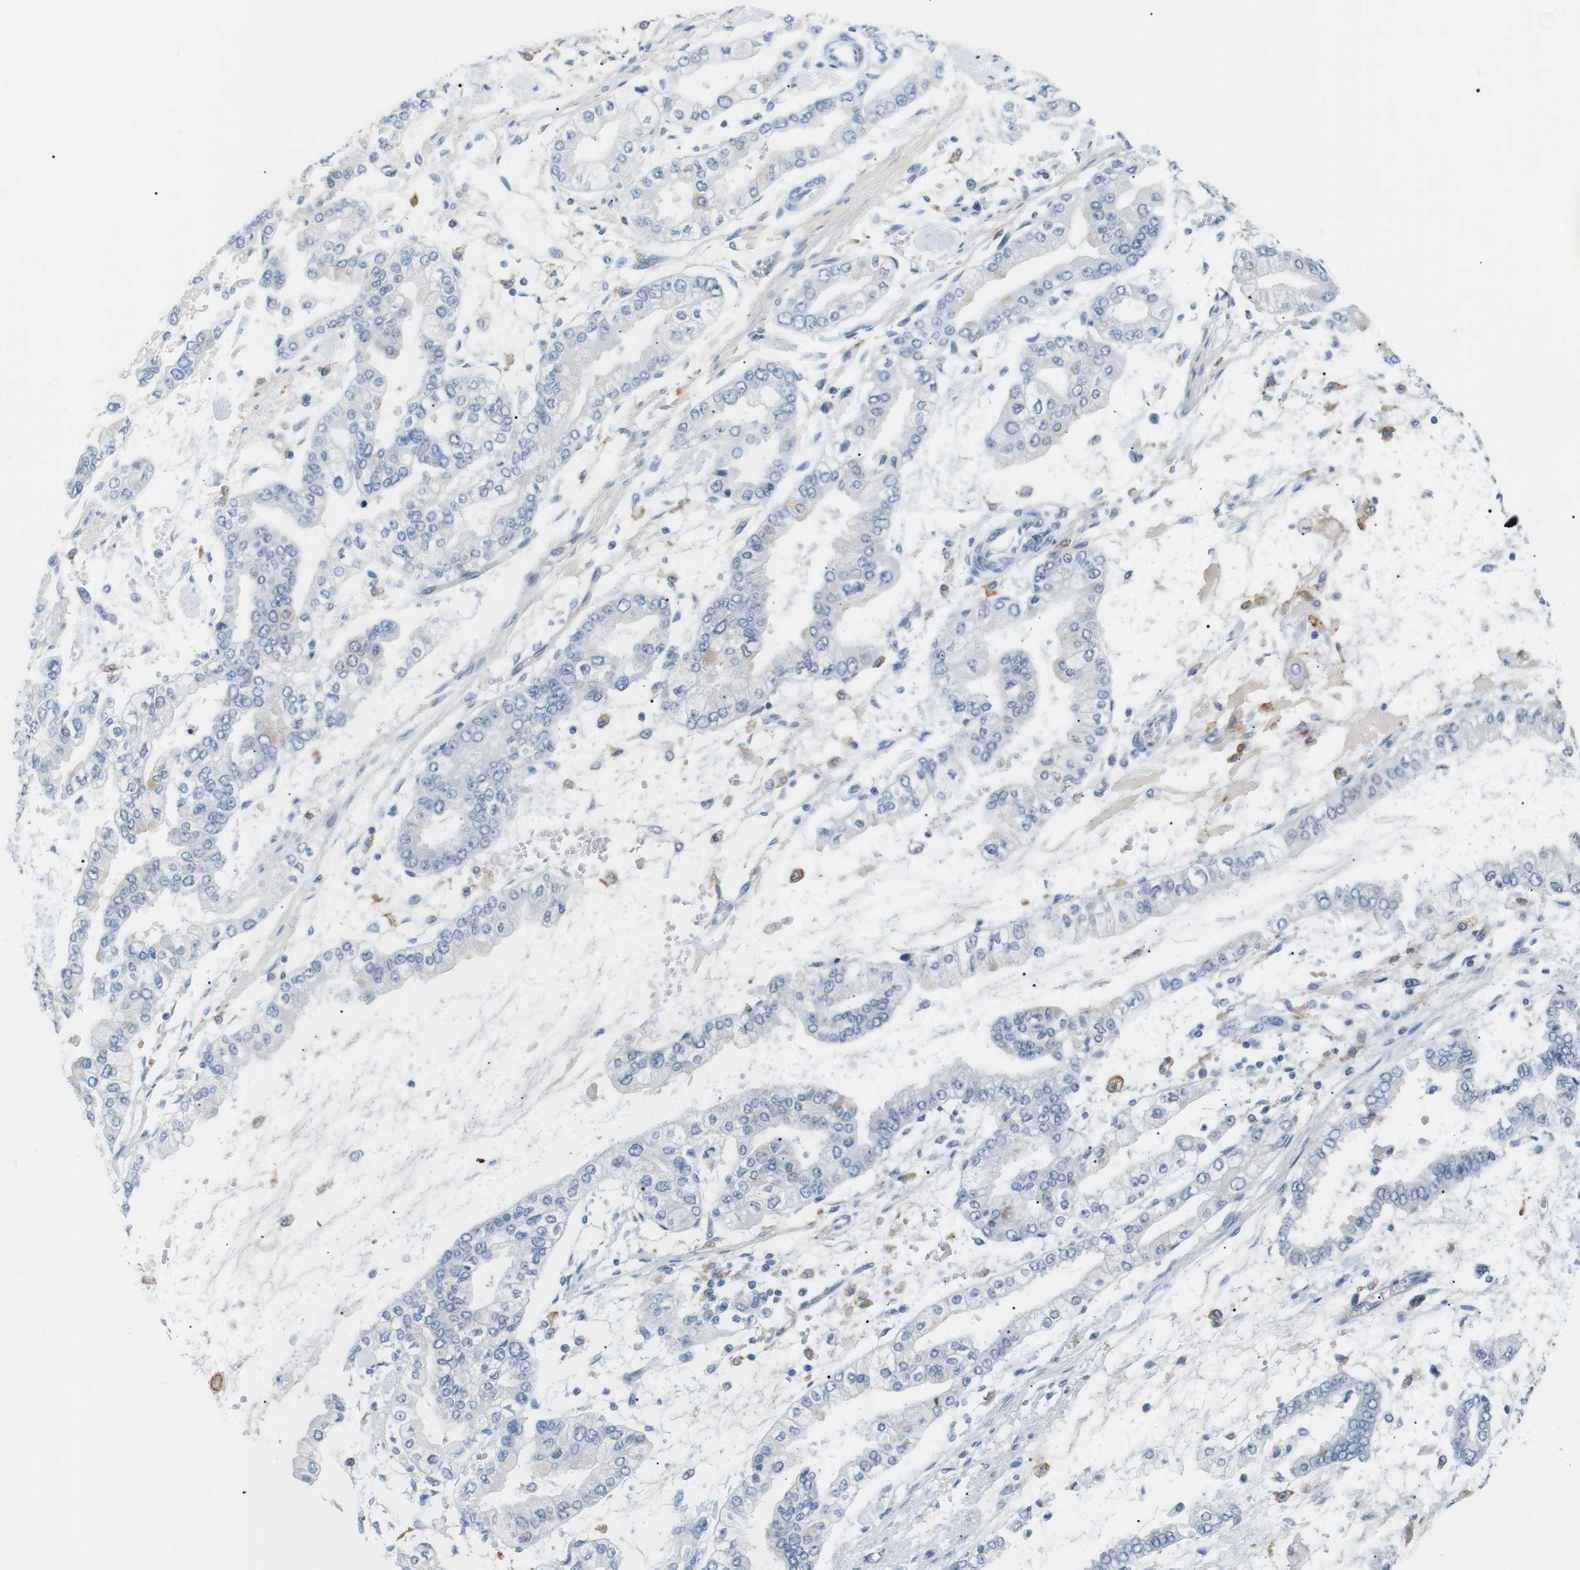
{"staining": {"intensity": "negative", "quantity": "none", "location": "none"}, "tissue": "stomach cancer", "cell_type": "Tumor cells", "image_type": "cancer", "snomed": [{"axis": "morphology", "description": "Normal tissue, NOS"}, {"axis": "morphology", "description": "Adenocarcinoma, NOS"}, {"axis": "topography", "description": "Stomach, upper"}, {"axis": "topography", "description": "Stomach"}], "caption": "Protein analysis of adenocarcinoma (stomach) displays no significant staining in tumor cells. (Immunohistochemistry (ihc), brightfield microscopy, high magnification).", "gene": "FCGRT", "patient": {"sex": "male", "age": 76}}